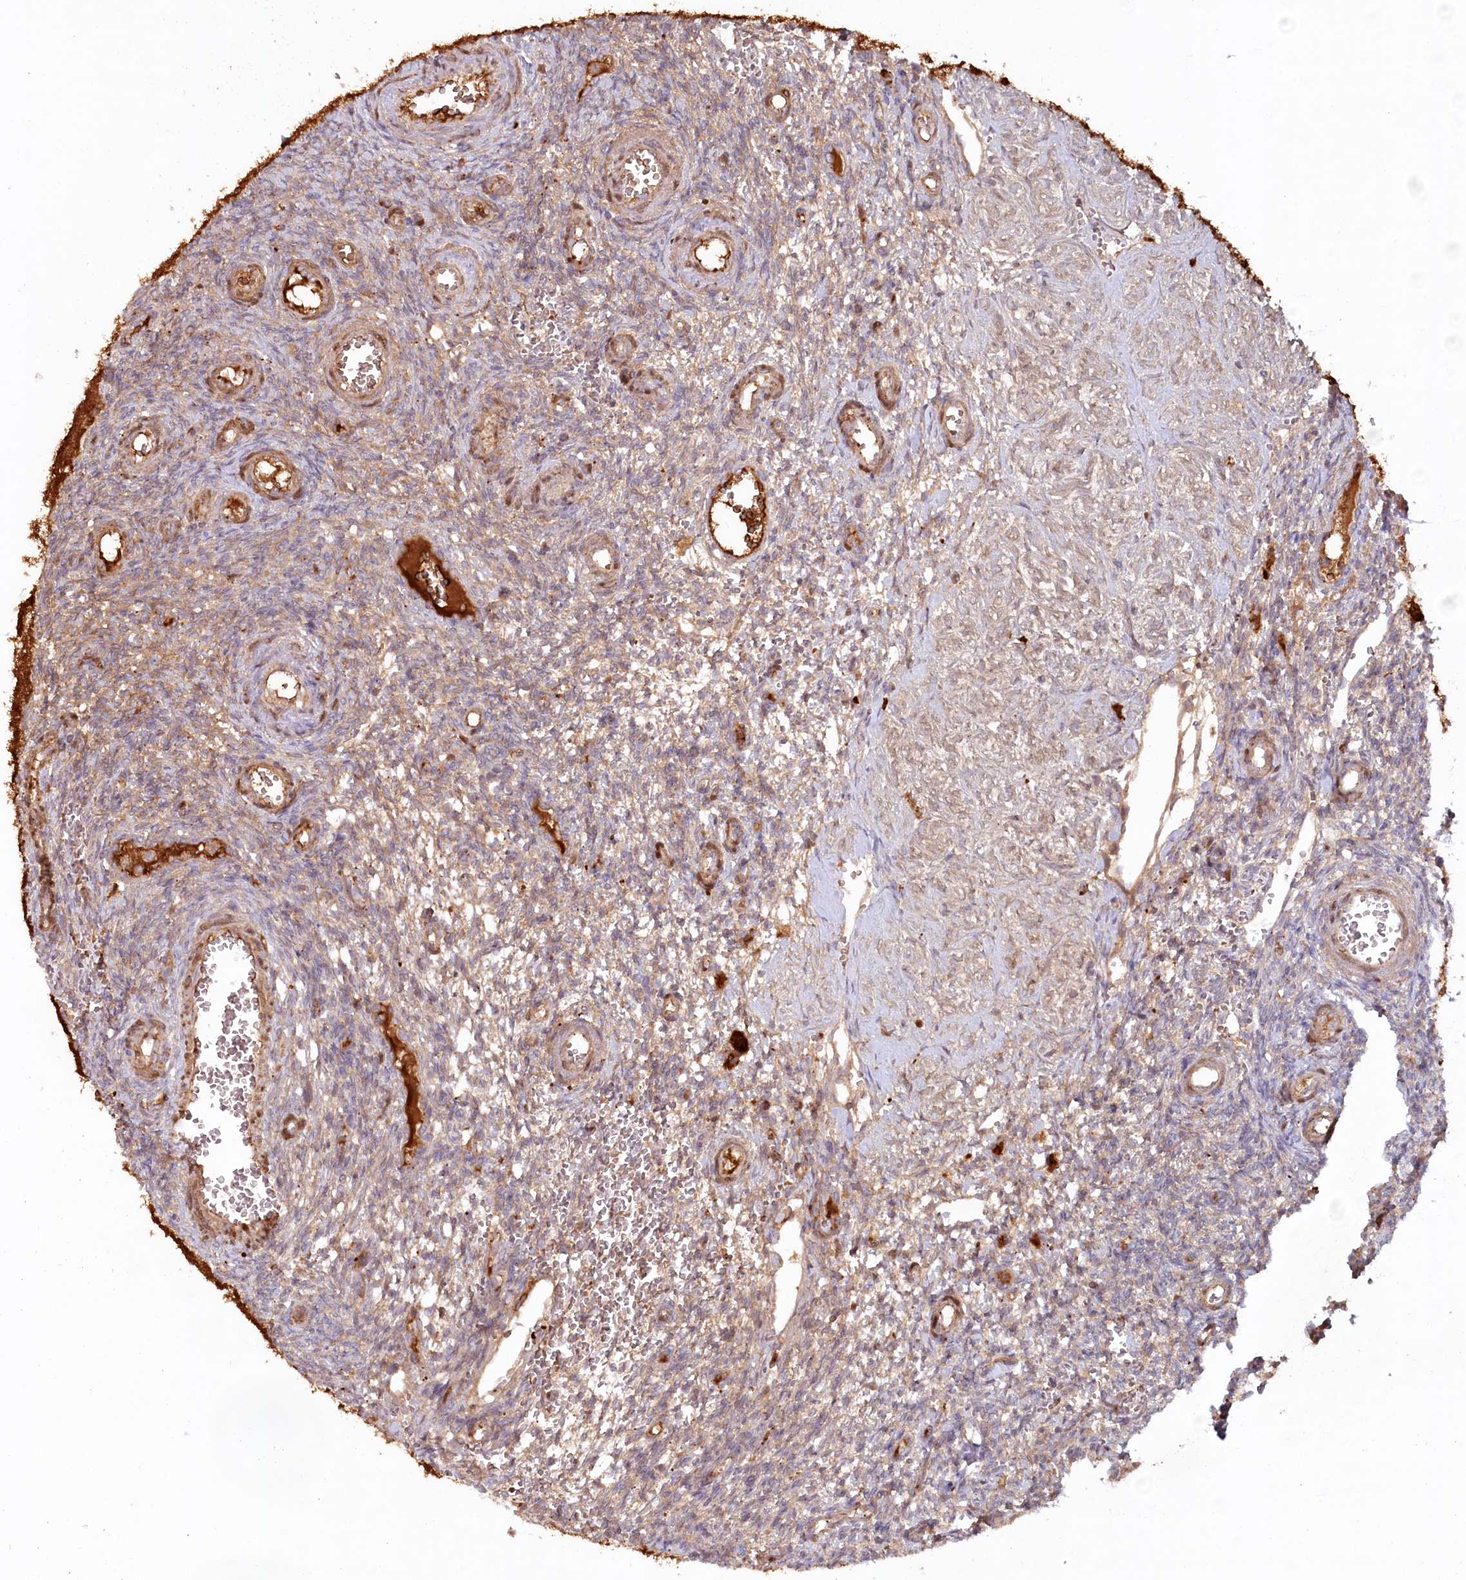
{"staining": {"intensity": "weak", "quantity": "25%-75%", "location": "cytoplasmic/membranous"}, "tissue": "ovary", "cell_type": "Ovarian stroma cells", "image_type": "normal", "snomed": [{"axis": "morphology", "description": "Normal tissue, NOS"}, {"axis": "topography", "description": "Ovary"}], "caption": "Protein expression analysis of unremarkable human ovary reveals weak cytoplasmic/membranous positivity in about 25%-75% of ovarian stroma cells.", "gene": "PSAPL1", "patient": {"sex": "female", "age": 39}}